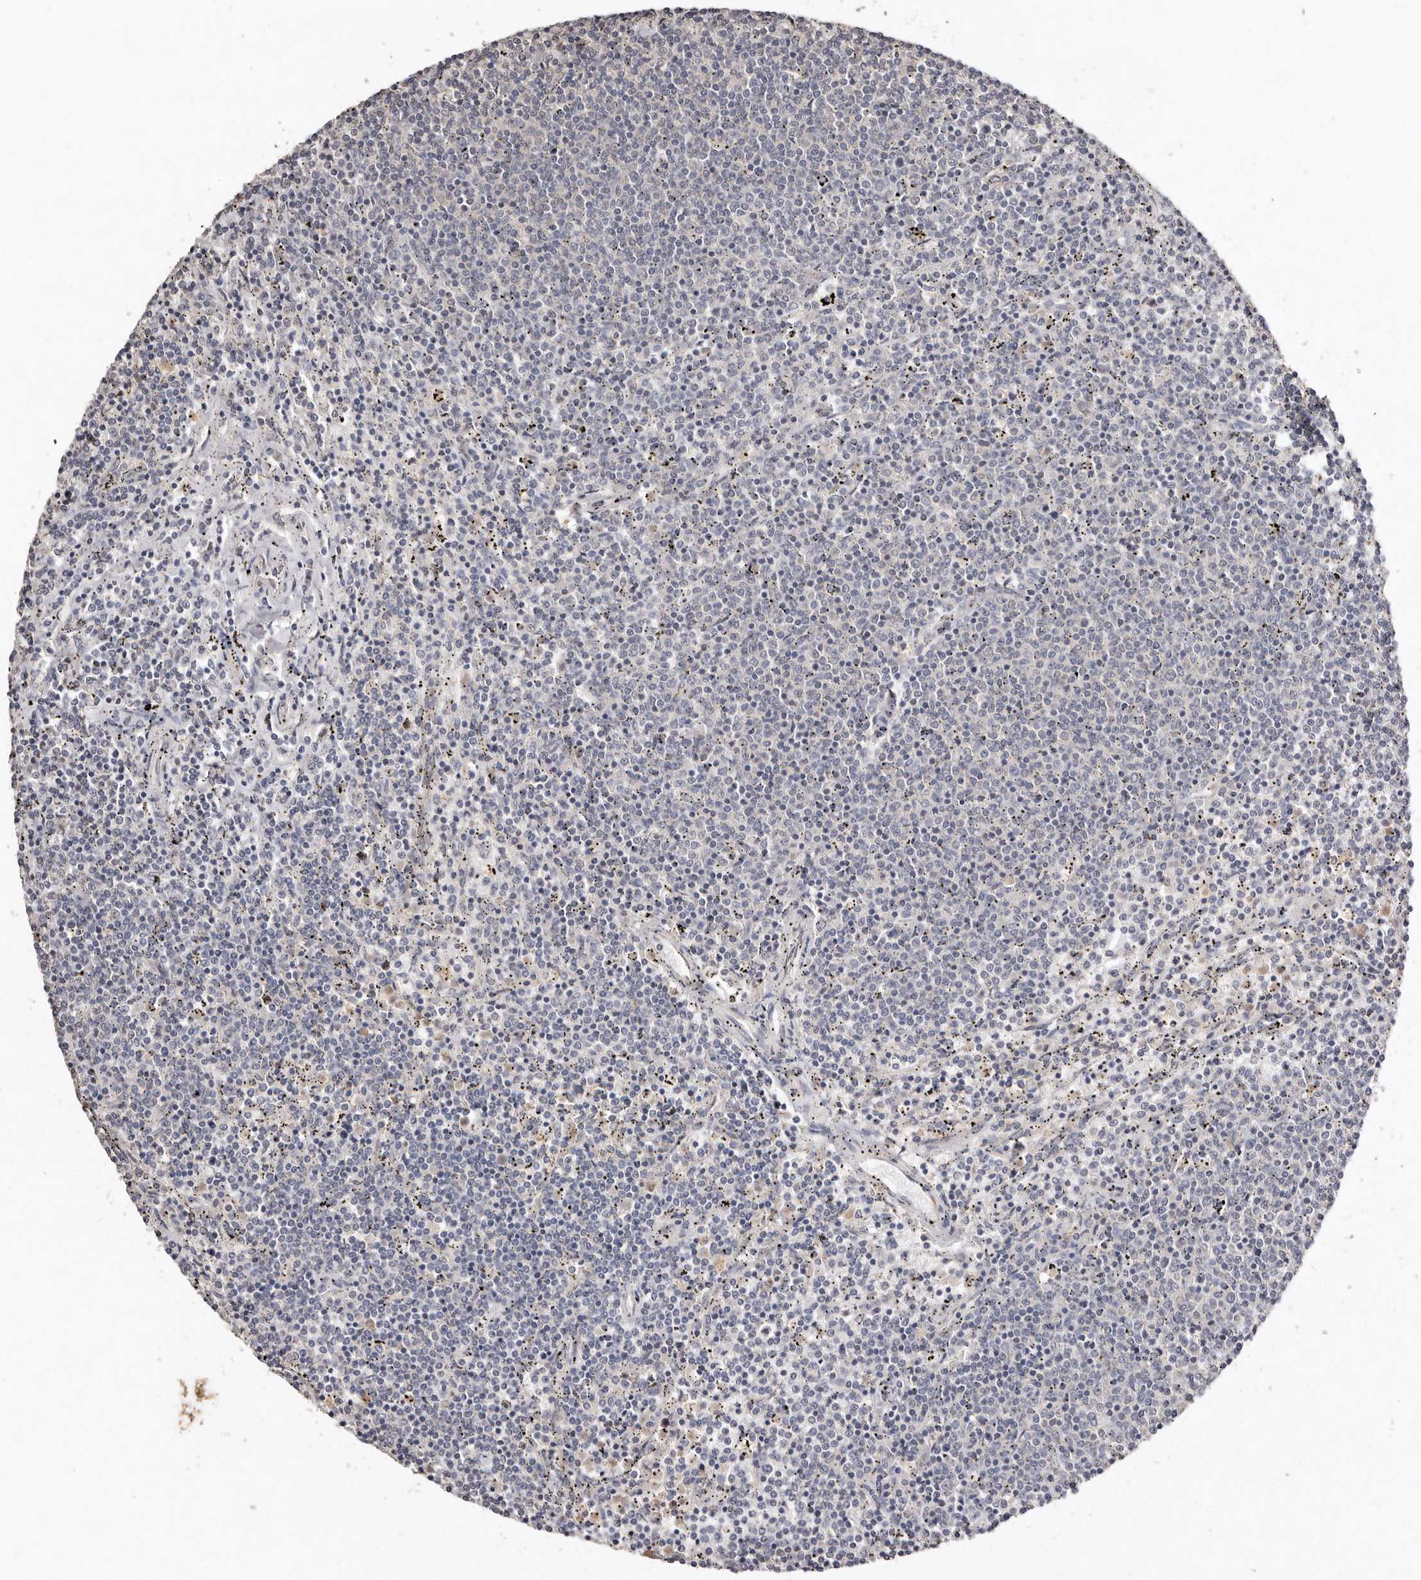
{"staining": {"intensity": "negative", "quantity": "none", "location": "none"}, "tissue": "lymphoma", "cell_type": "Tumor cells", "image_type": "cancer", "snomed": [{"axis": "morphology", "description": "Malignant lymphoma, non-Hodgkin's type, Low grade"}, {"axis": "topography", "description": "Spleen"}], "caption": "Human lymphoma stained for a protein using IHC displays no staining in tumor cells.", "gene": "SULT1E1", "patient": {"sex": "female", "age": 50}}